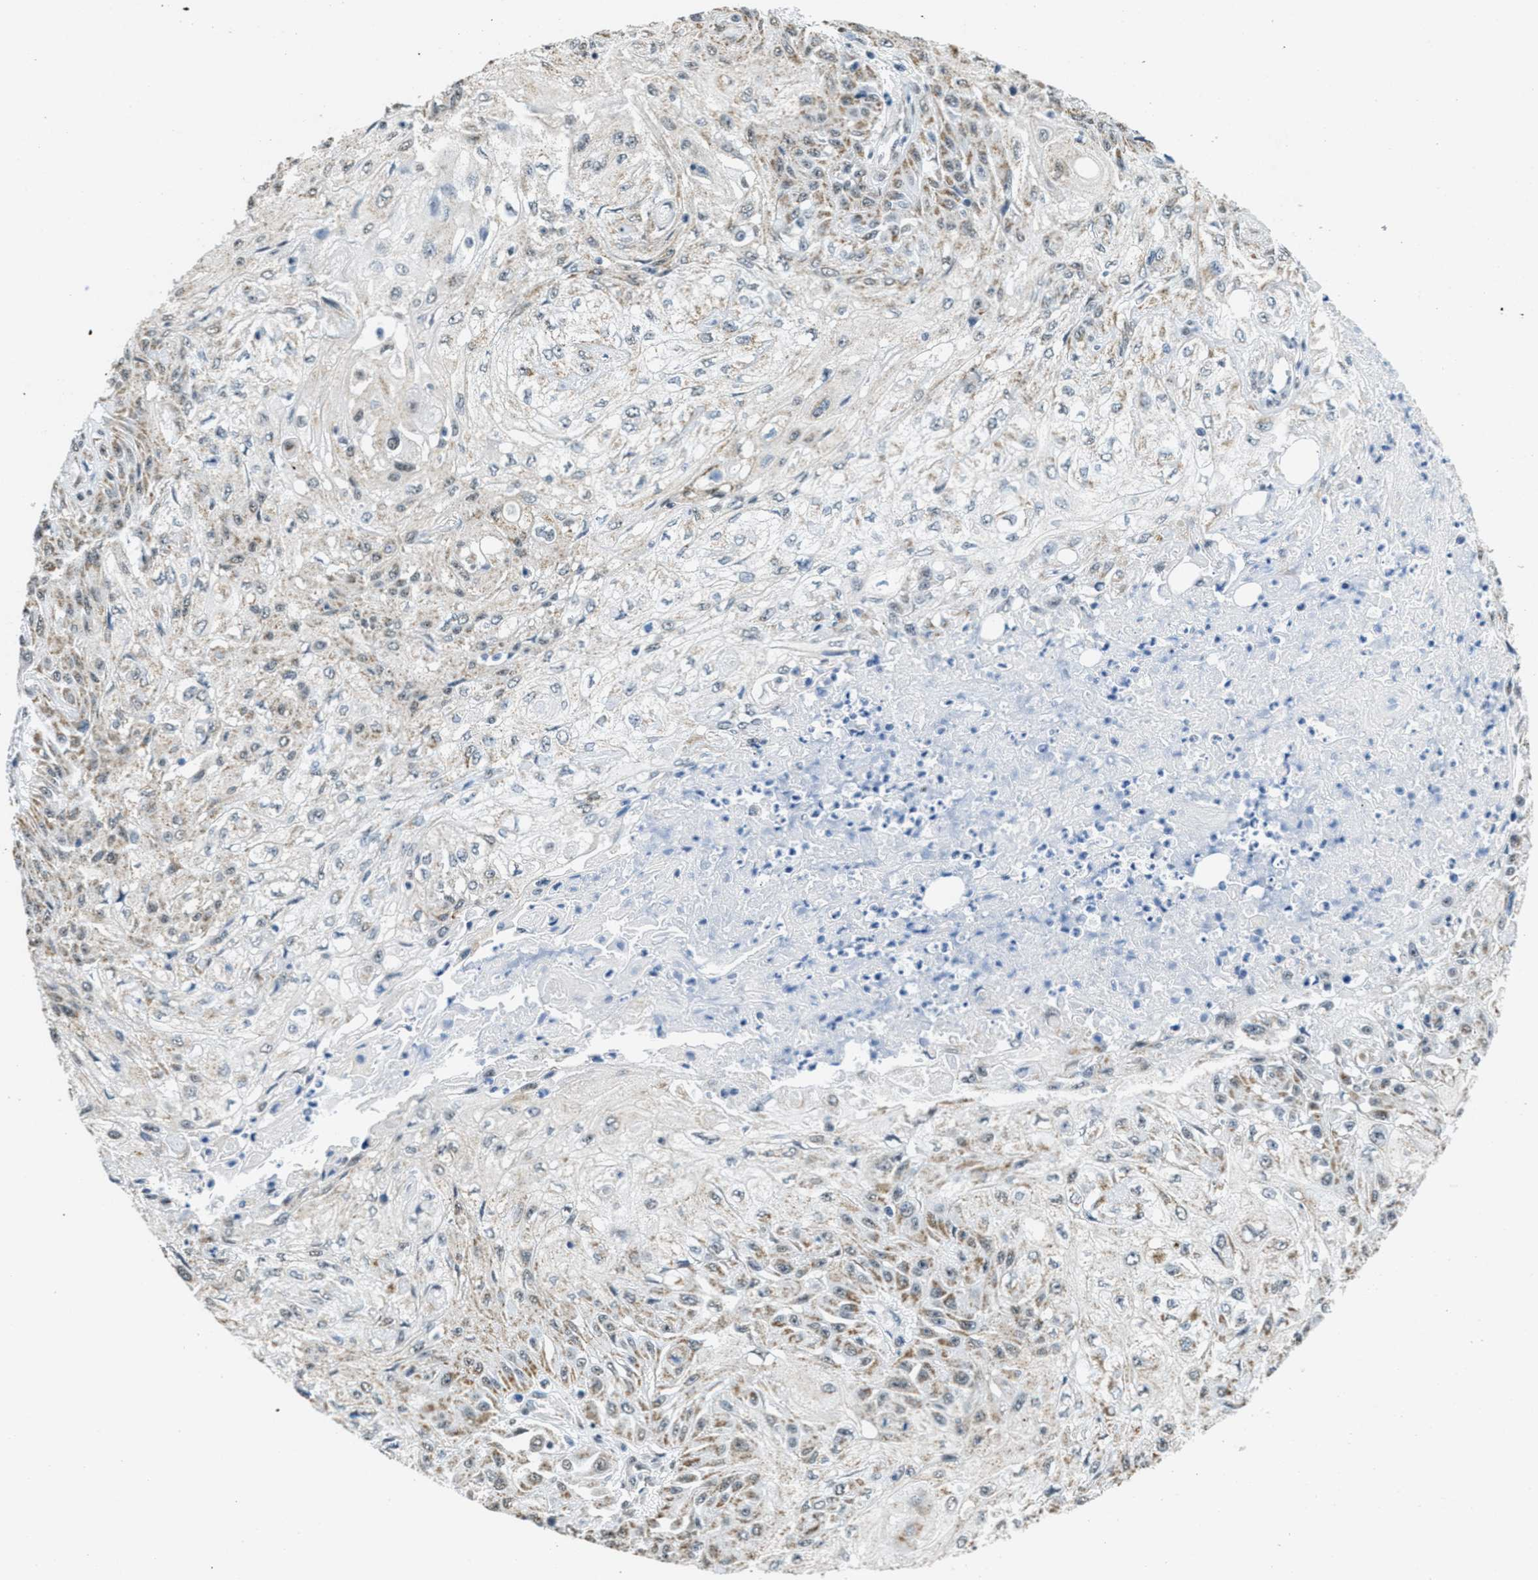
{"staining": {"intensity": "moderate", "quantity": "25%-75%", "location": "cytoplasmic/membranous"}, "tissue": "skin cancer", "cell_type": "Tumor cells", "image_type": "cancer", "snomed": [{"axis": "morphology", "description": "Squamous cell carcinoma, NOS"}, {"axis": "morphology", "description": "Squamous cell carcinoma, metastatic, NOS"}, {"axis": "topography", "description": "Skin"}, {"axis": "topography", "description": "Lymph node"}], "caption": "High-magnification brightfield microscopy of skin cancer stained with DAB (brown) and counterstained with hematoxylin (blue). tumor cells exhibit moderate cytoplasmic/membranous positivity is identified in approximately25%-75% of cells.", "gene": "TOMM70", "patient": {"sex": "male", "age": 75}}